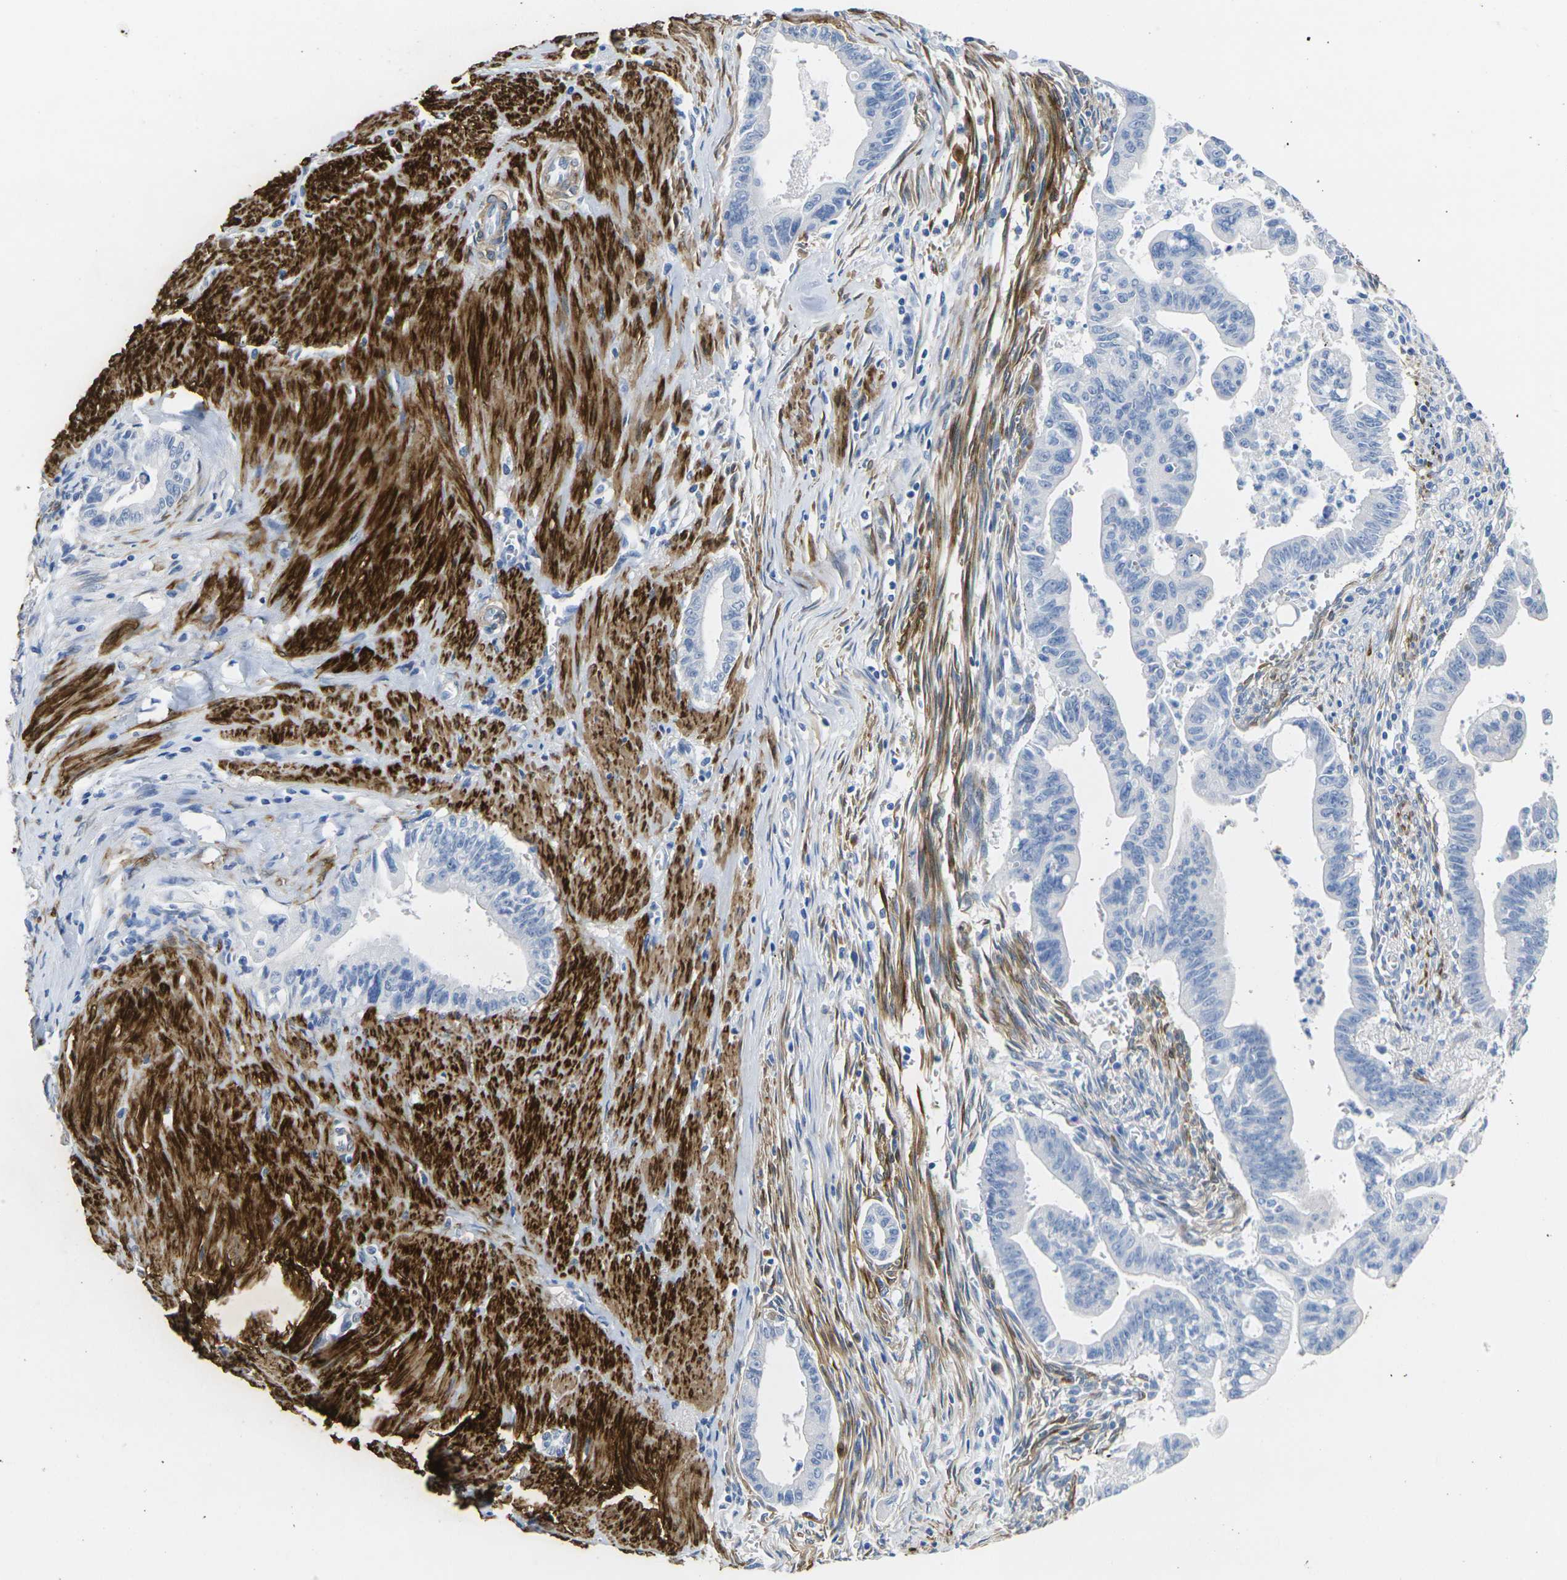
{"staining": {"intensity": "negative", "quantity": "none", "location": "none"}, "tissue": "pancreatic cancer", "cell_type": "Tumor cells", "image_type": "cancer", "snomed": [{"axis": "morphology", "description": "Adenocarcinoma, NOS"}, {"axis": "topography", "description": "Pancreas"}], "caption": "High magnification brightfield microscopy of pancreatic cancer (adenocarcinoma) stained with DAB (brown) and counterstained with hematoxylin (blue): tumor cells show no significant staining. (Brightfield microscopy of DAB (3,3'-diaminobenzidine) immunohistochemistry at high magnification).", "gene": "CNN1", "patient": {"sex": "male", "age": 70}}